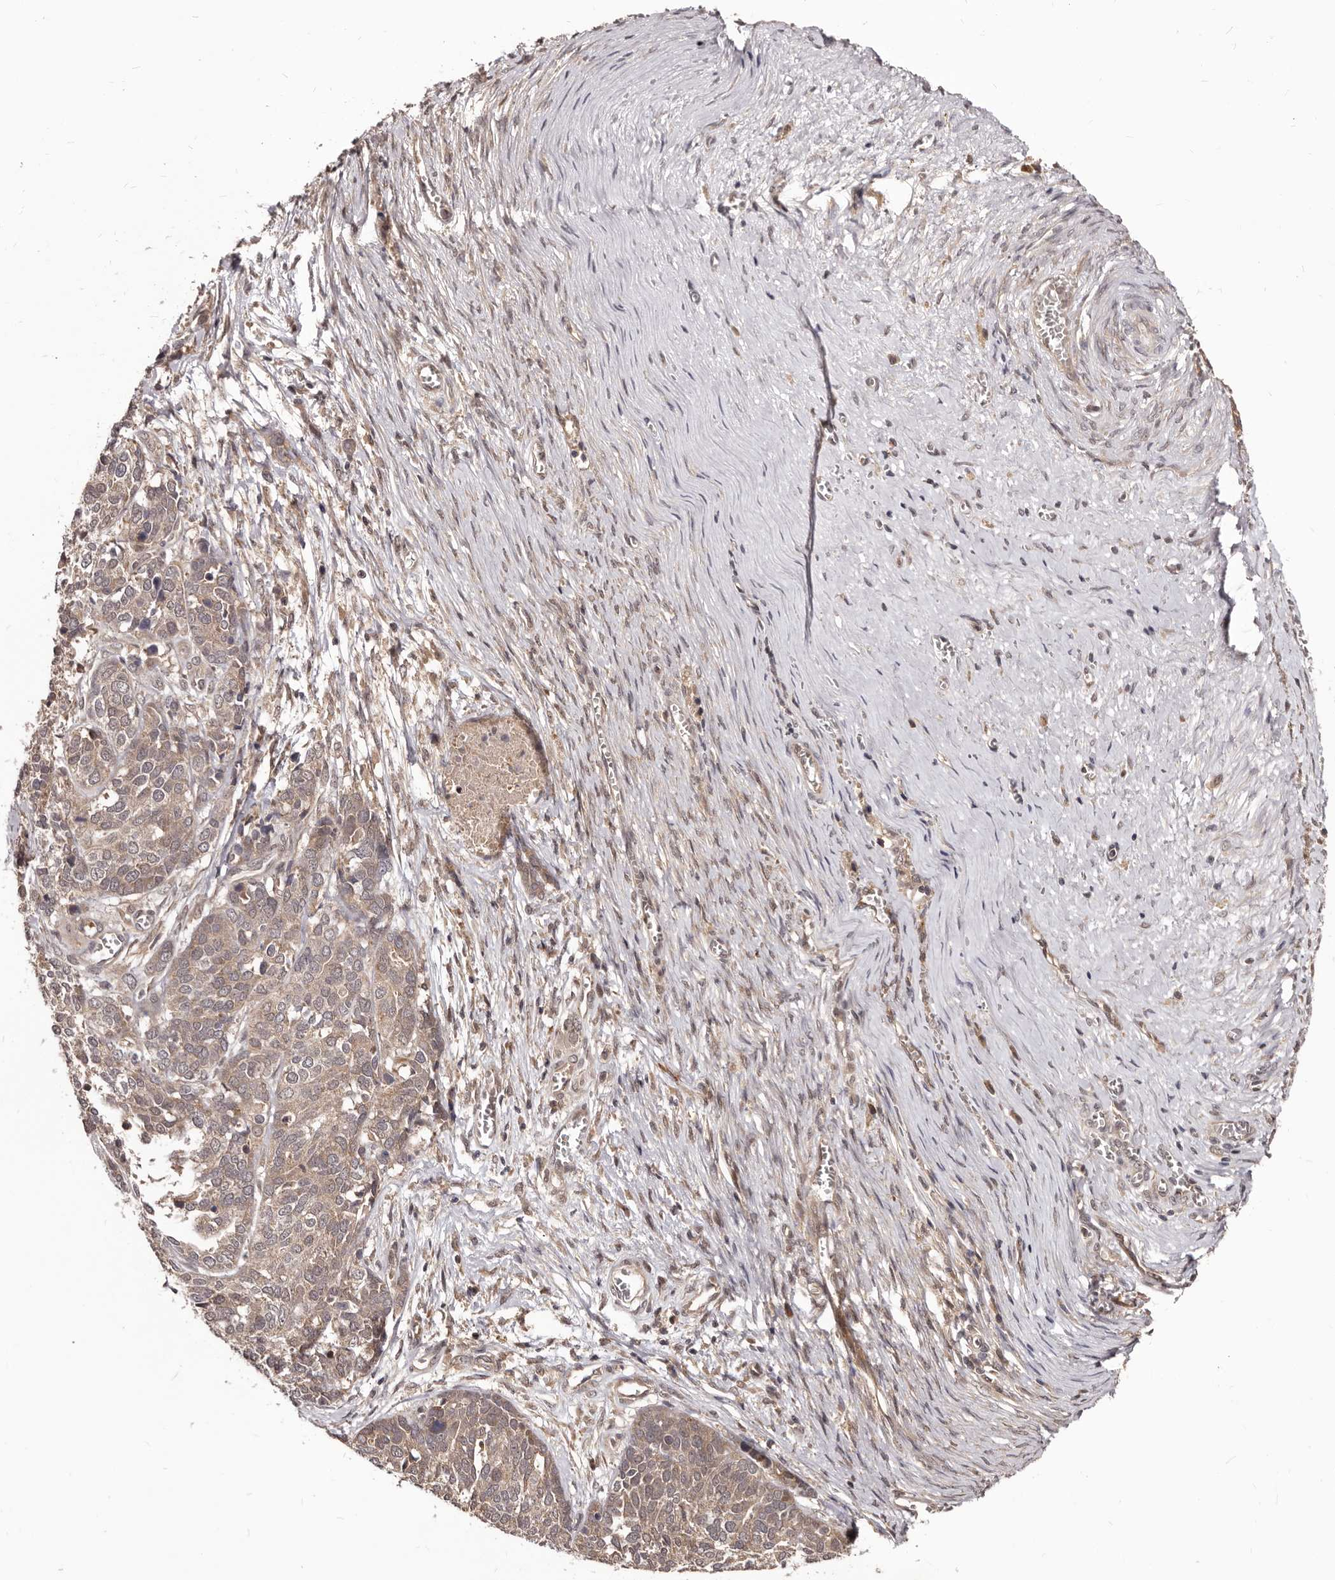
{"staining": {"intensity": "weak", "quantity": ">75%", "location": "cytoplasmic/membranous"}, "tissue": "ovarian cancer", "cell_type": "Tumor cells", "image_type": "cancer", "snomed": [{"axis": "morphology", "description": "Cystadenocarcinoma, serous, NOS"}, {"axis": "topography", "description": "Ovary"}], "caption": "A low amount of weak cytoplasmic/membranous staining is identified in about >75% of tumor cells in ovarian cancer (serous cystadenocarcinoma) tissue. The protein is stained brown, and the nuclei are stained in blue (DAB IHC with brightfield microscopy, high magnification).", "gene": "MDP1", "patient": {"sex": "female", "age": 44}}